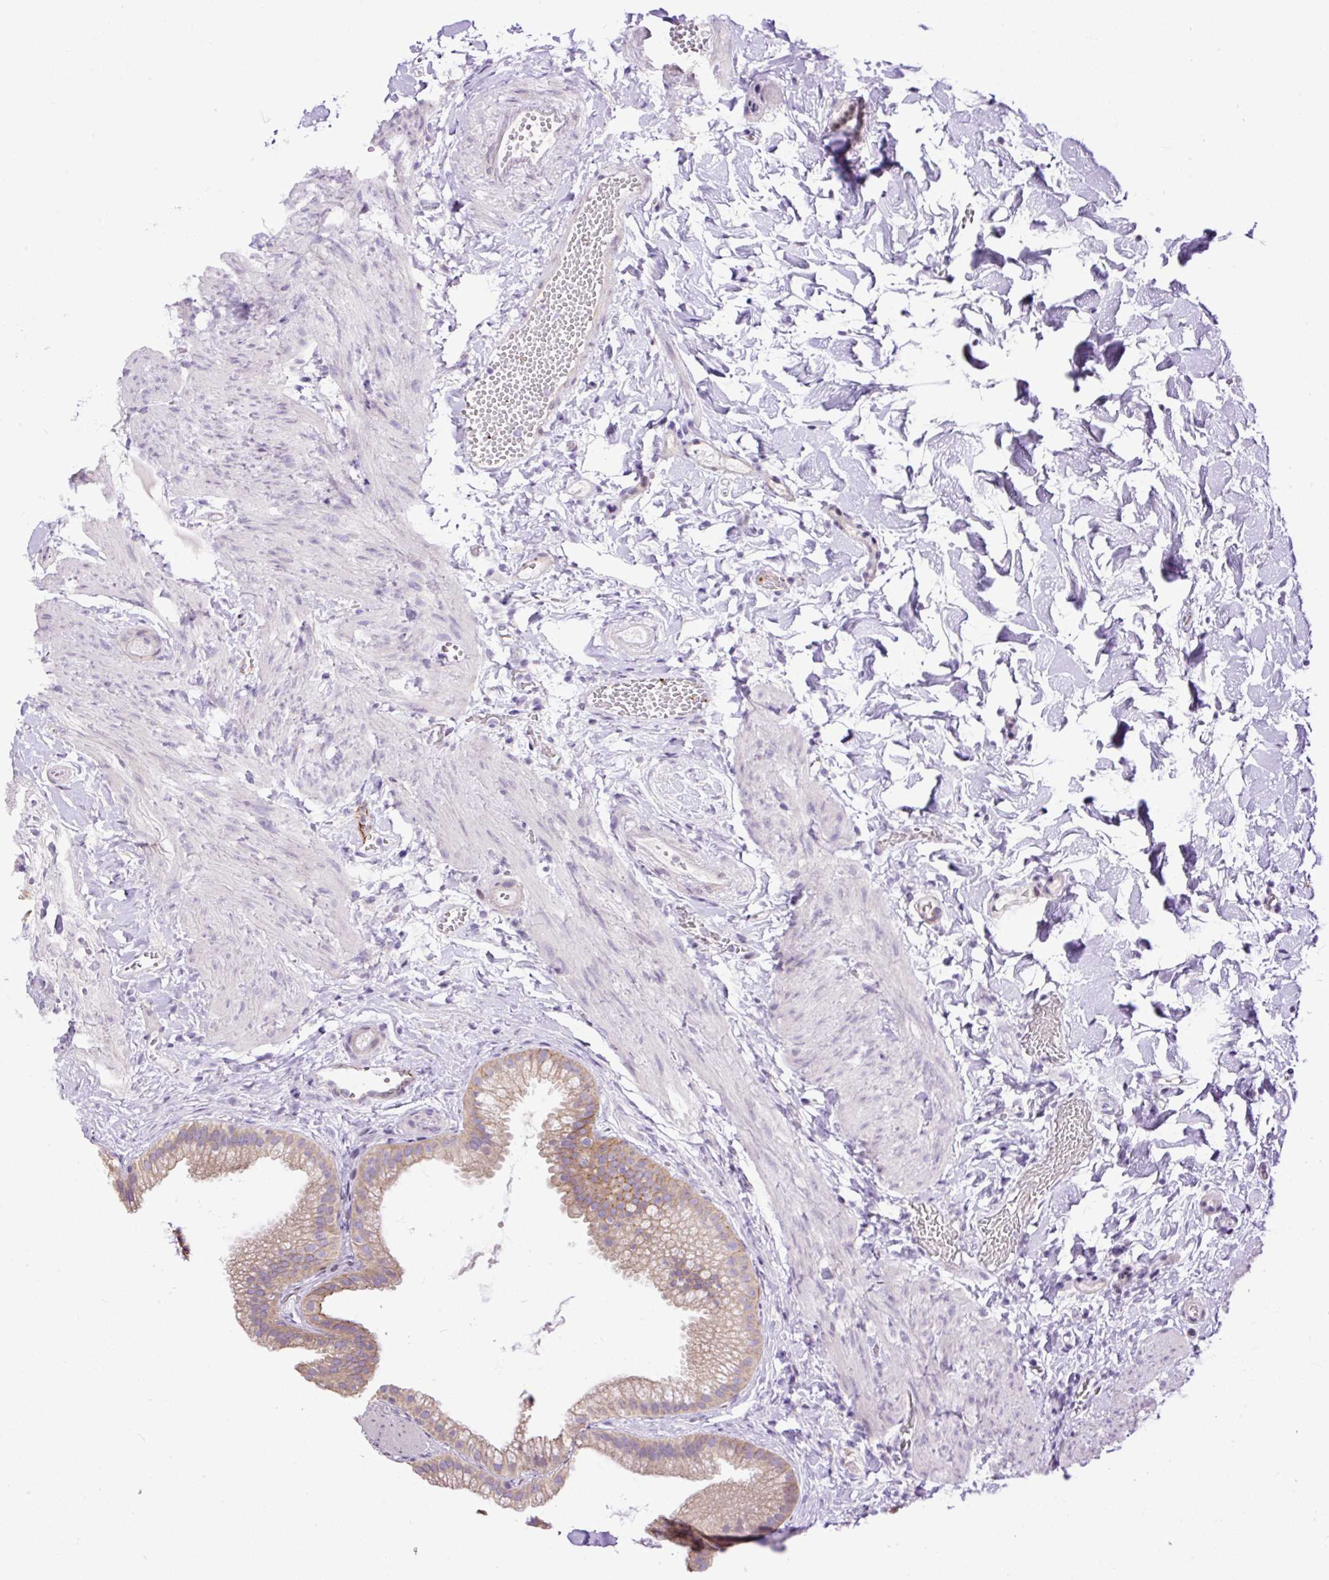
{"staining": {"intensity": "moderate", "quantity": "25%-75%", "location": "cytoplasmic/membranous"}, "tissue": "gallbladder", "cell_type": "Glandular cells", "image_type": "normal", "snomed": [{"axis": "morphology", "description": "Normal tissue, NOS"}, {"axis": "topography", "description": "Gallbladder"}], "caption": "Gallbladder stained with IHC reveals moderate cytoplasmic/membranous staining in about 25%-75% of glandular cells.", "gene": "MAGEB16", "patient": {"sex": "female", "age": 63}}